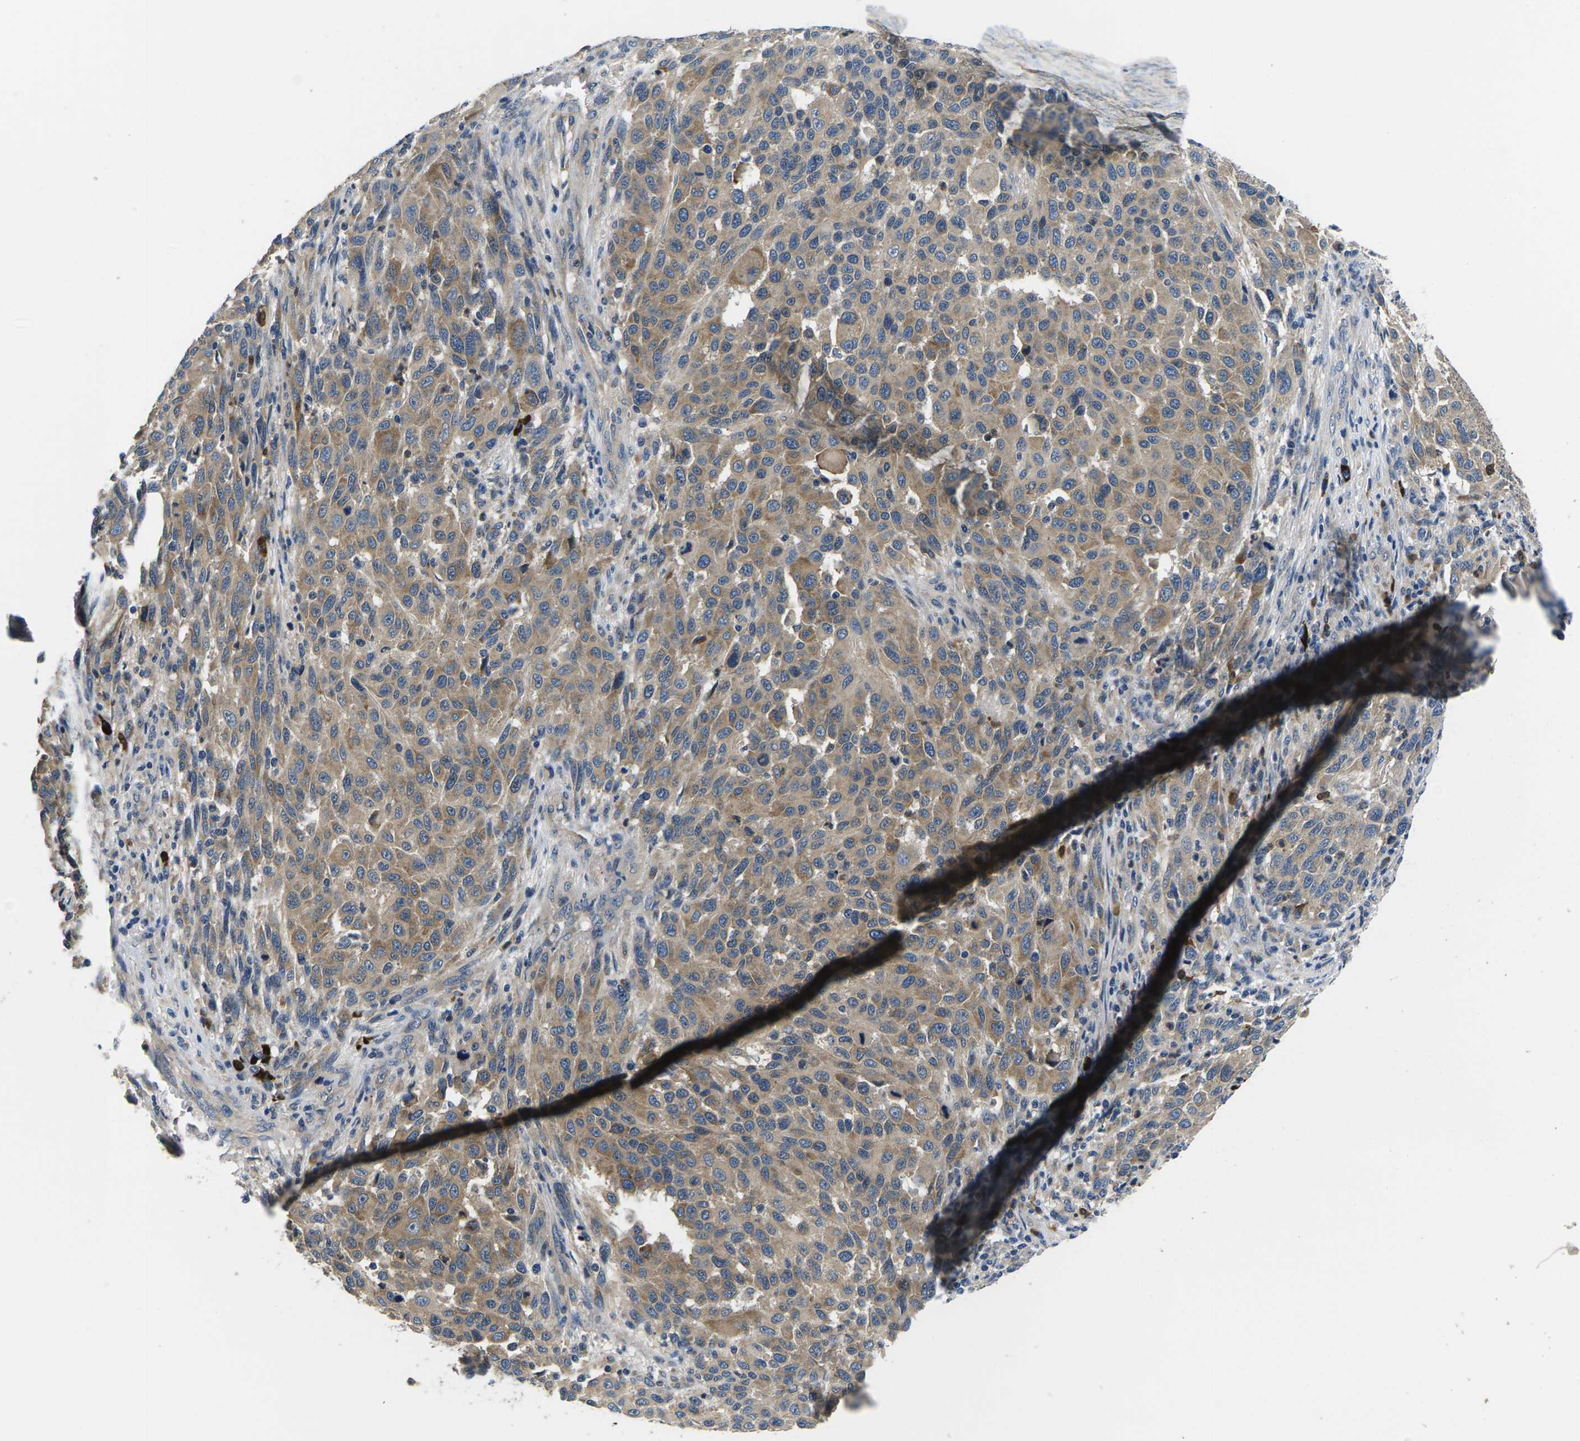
{"staining": {"intensity": "moderate", "quantity": ">75%", "location": "cytoplasmic/membranous"}, "tissue": "melanoma", "cell_type": "Tumor cells", "image_type": "cancer", "snomed": [{"axis": "morphology", "description": "Malignant melanoma, Metastatic site"}, {"axis": "topography", "description": "Lymph node"}], "caption": "Malignant melanoma (metastatic site) tissue displays moderate cytoplasmic/membranous expression in about >75% of tumor cells, visualized by immunohistochemistry. The protein is shown in brown color, while the nuclei are stained blue.", "gene": "PLCE1", "patient": {"sex": "male", "age": 61}}